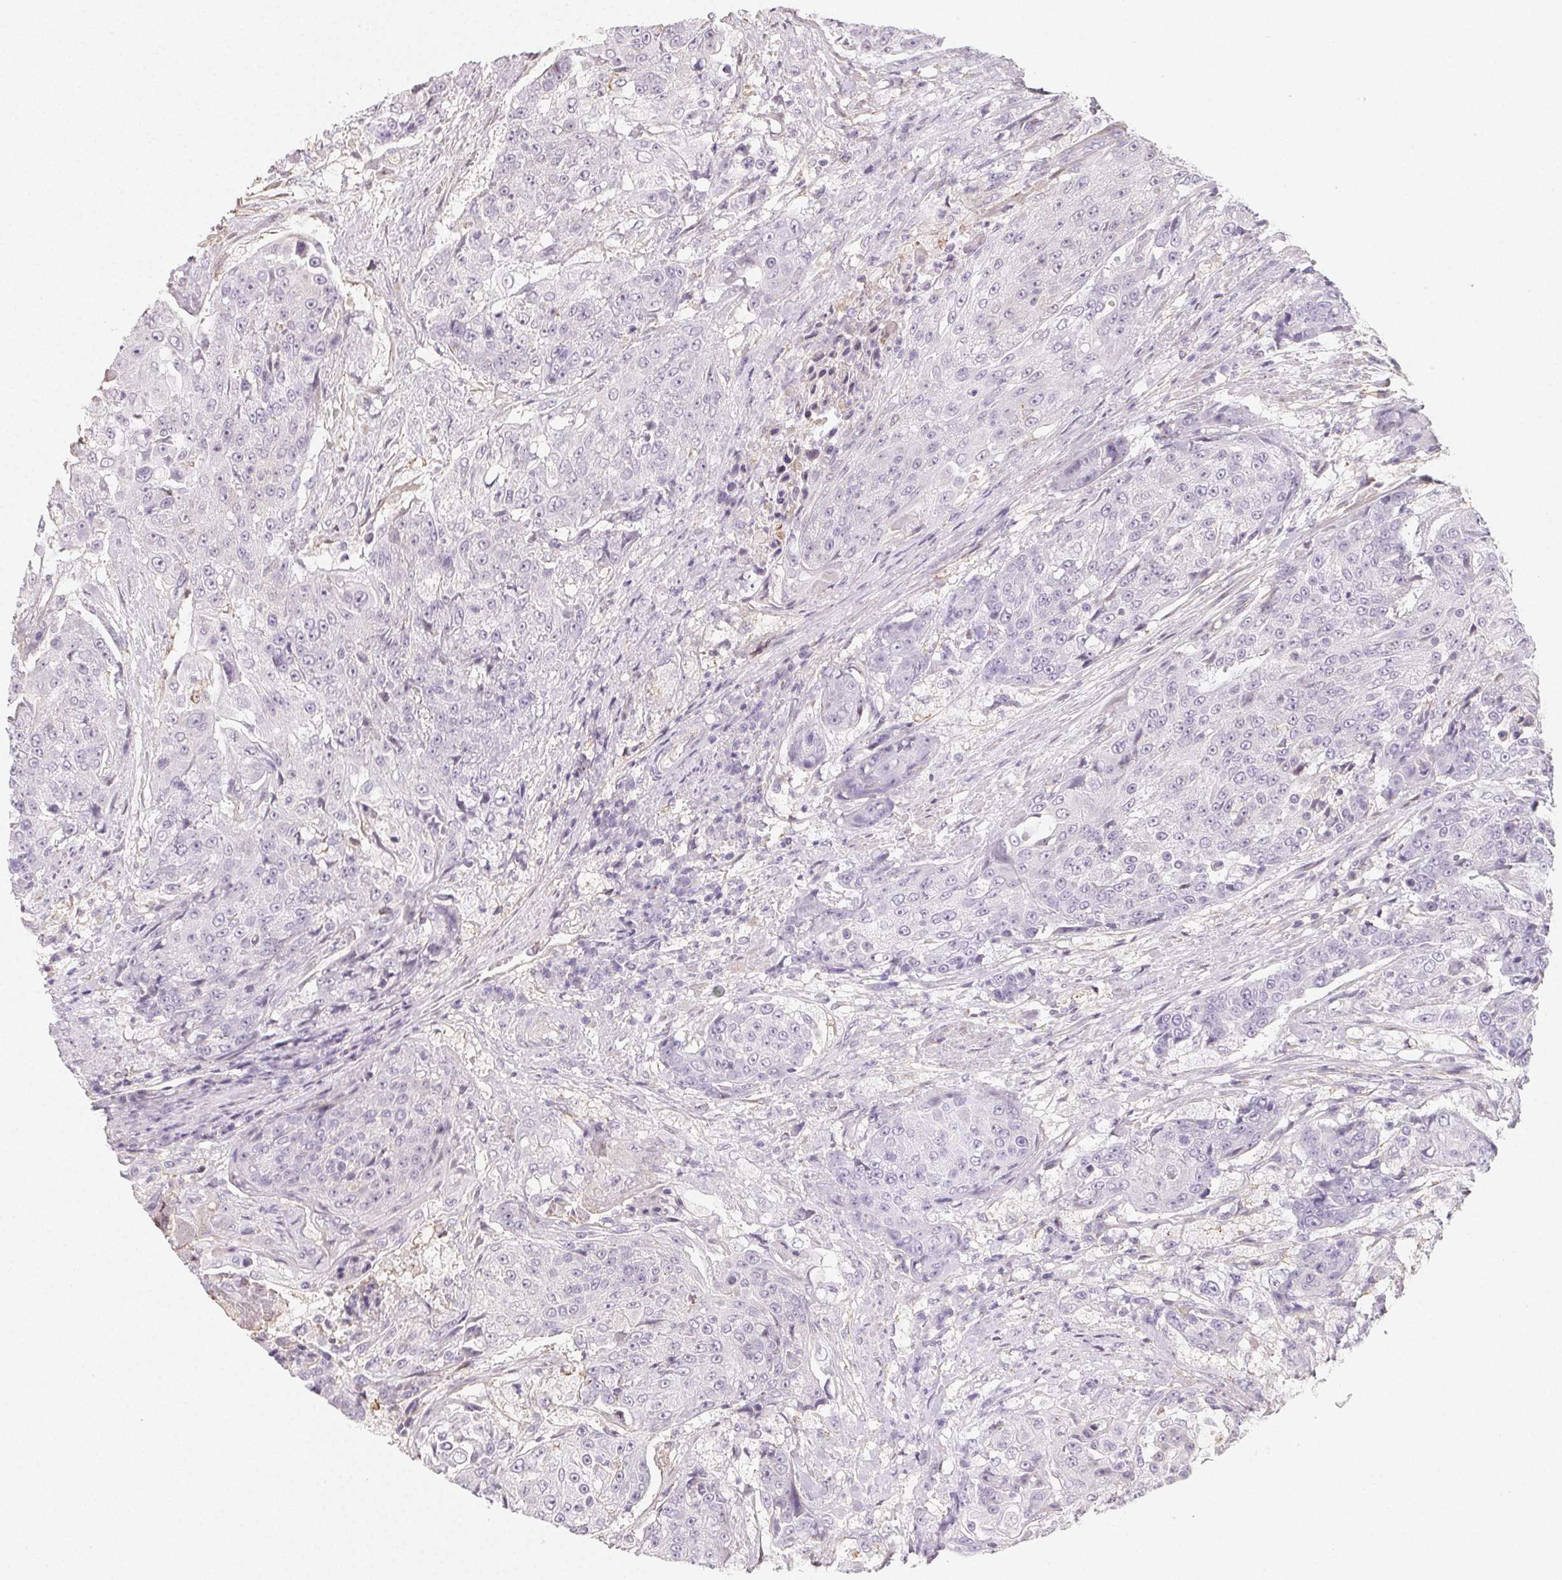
{"staining": {"intensity": "negative", "quantity": "none", "location": "none"}, "tissue": "urothelial cancer", "cell_type": "Tumor cells", "image_type": "cancer", "snomed": [{"axis": "morphology", "description": "Urothelial carcinoma, High grade"}, {"axis": "topography", "description": "Urinary bladder"}], "caption": "DAB immunohistochemical staining of urothelial cancer exhibits no significant staining in tumor cells. Nuclei are stained in blue.", "gene": "LRRC23", "patient": {"sex": "female", "age": 63}}